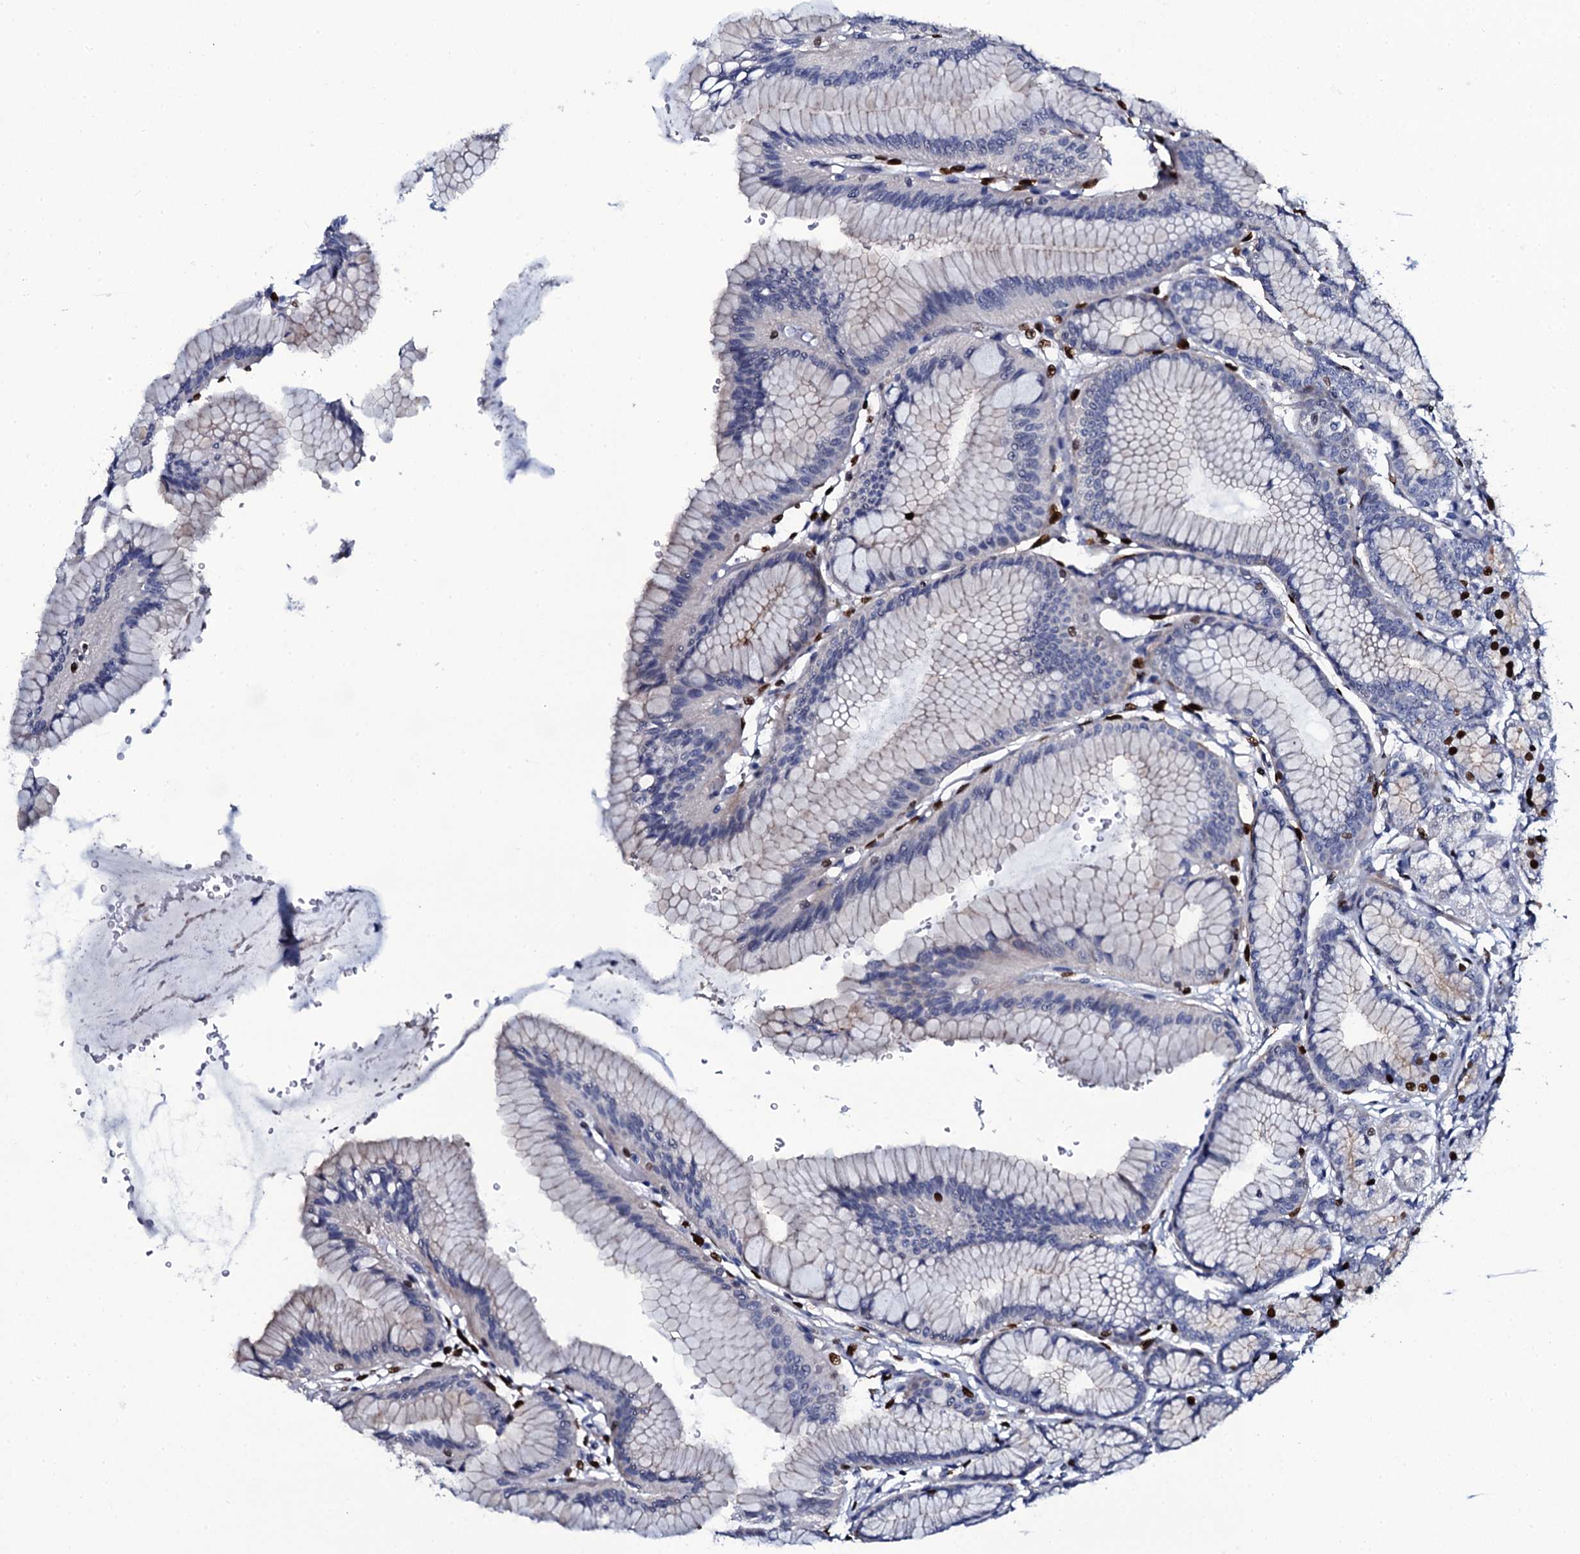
{"staining": {"intensity": "strong", "quantity": "<25%", "location": "nuclear"}, "tissue": "stomach", "cell_type": "Glandular cells", "image_type": "normal", "snomed": [{"axis": "morphology", "description": "Normal tissue, NOS"}, {"axis": "morphology", "description": "Adenocarcinoma, NOS"}, {"axis": "morphology", "description": "Adenocarcinoma, High grade"}, {"axis": "topography", "description": "Stomach, upper"}, {"axis": "topography", "description": "Stomach"}], "caption": "Immunohistochemistry (IHC) histopathology image of normal human stomach stained for a protein (brown), which shows medium levels of strong nuclear staining in approximately <25% of glandular cells.", "gene": "NPM2", "patient": {"sex": "female", "age": 65}}